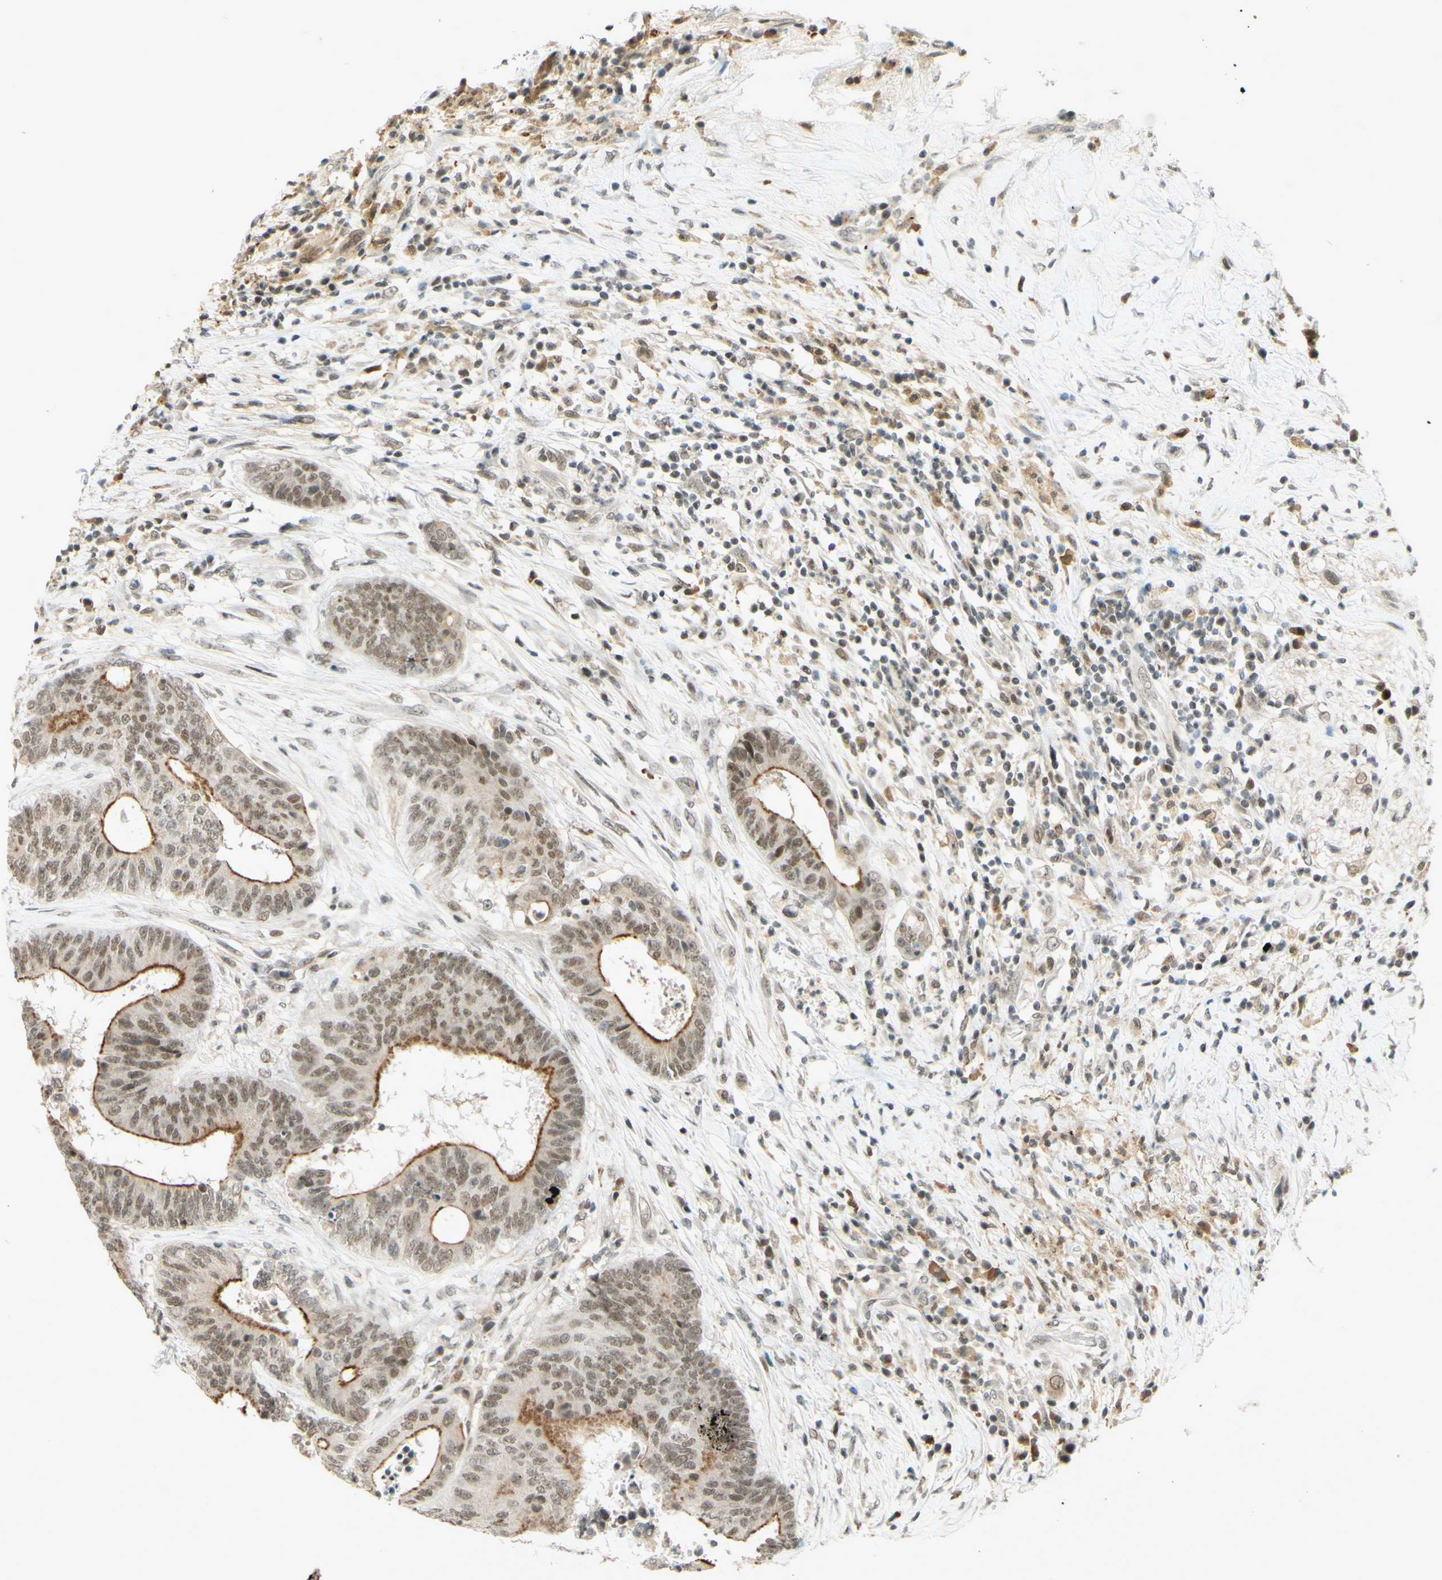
{"staining": {"intensity": "moderate", "quantity": ">75%", "location": "cytoplasmic/membranous,nuclear"}, "tissue": "colorectal cancer", "cell_type": "Tumor cells", "image_type": "cancer", "snomed": [{"axis": "morphology", "description": "Adenocarcinoma, NOS"}, {"axis": "topography", "description": "Rectum"}], "caption": "There is medium levels of moderate cytoplasmic/membranous and nuclear staining in tumor cells of colorectal cancer, as demonstrated by immunohistochemical staining (brown color).", "gene": "SMARCB1", "patient": {"sex": "male", "age": 72}}